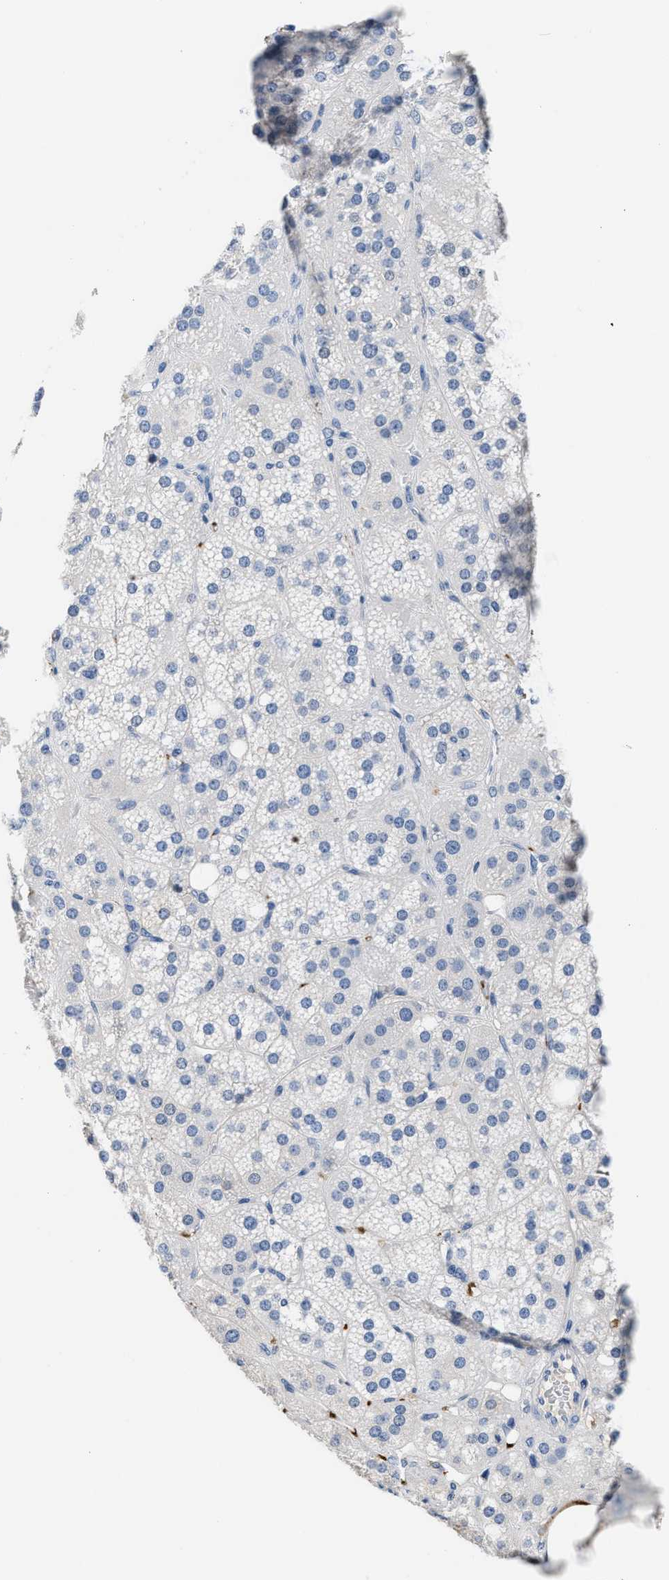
{"staining": {"intensity": "negative", "quantity": "none", "location": "none"}, "tissue": "adrenal gland", "cell_type": "Glandular cells", "image_type": "normal", "snomed": [{"axis": "morphology", "description": "Normal tissue, NOS"}, {"axis": "topography", "description": "Adrenal gland"}], "caption": "A high-resolution micrograph shows immunohistochemistry (IHC) staining of normal adrenal gland, which reveals no significant expression in glandular cells.", "gene": "FGF18", "patient": {"sex": "female", "age": 59}}